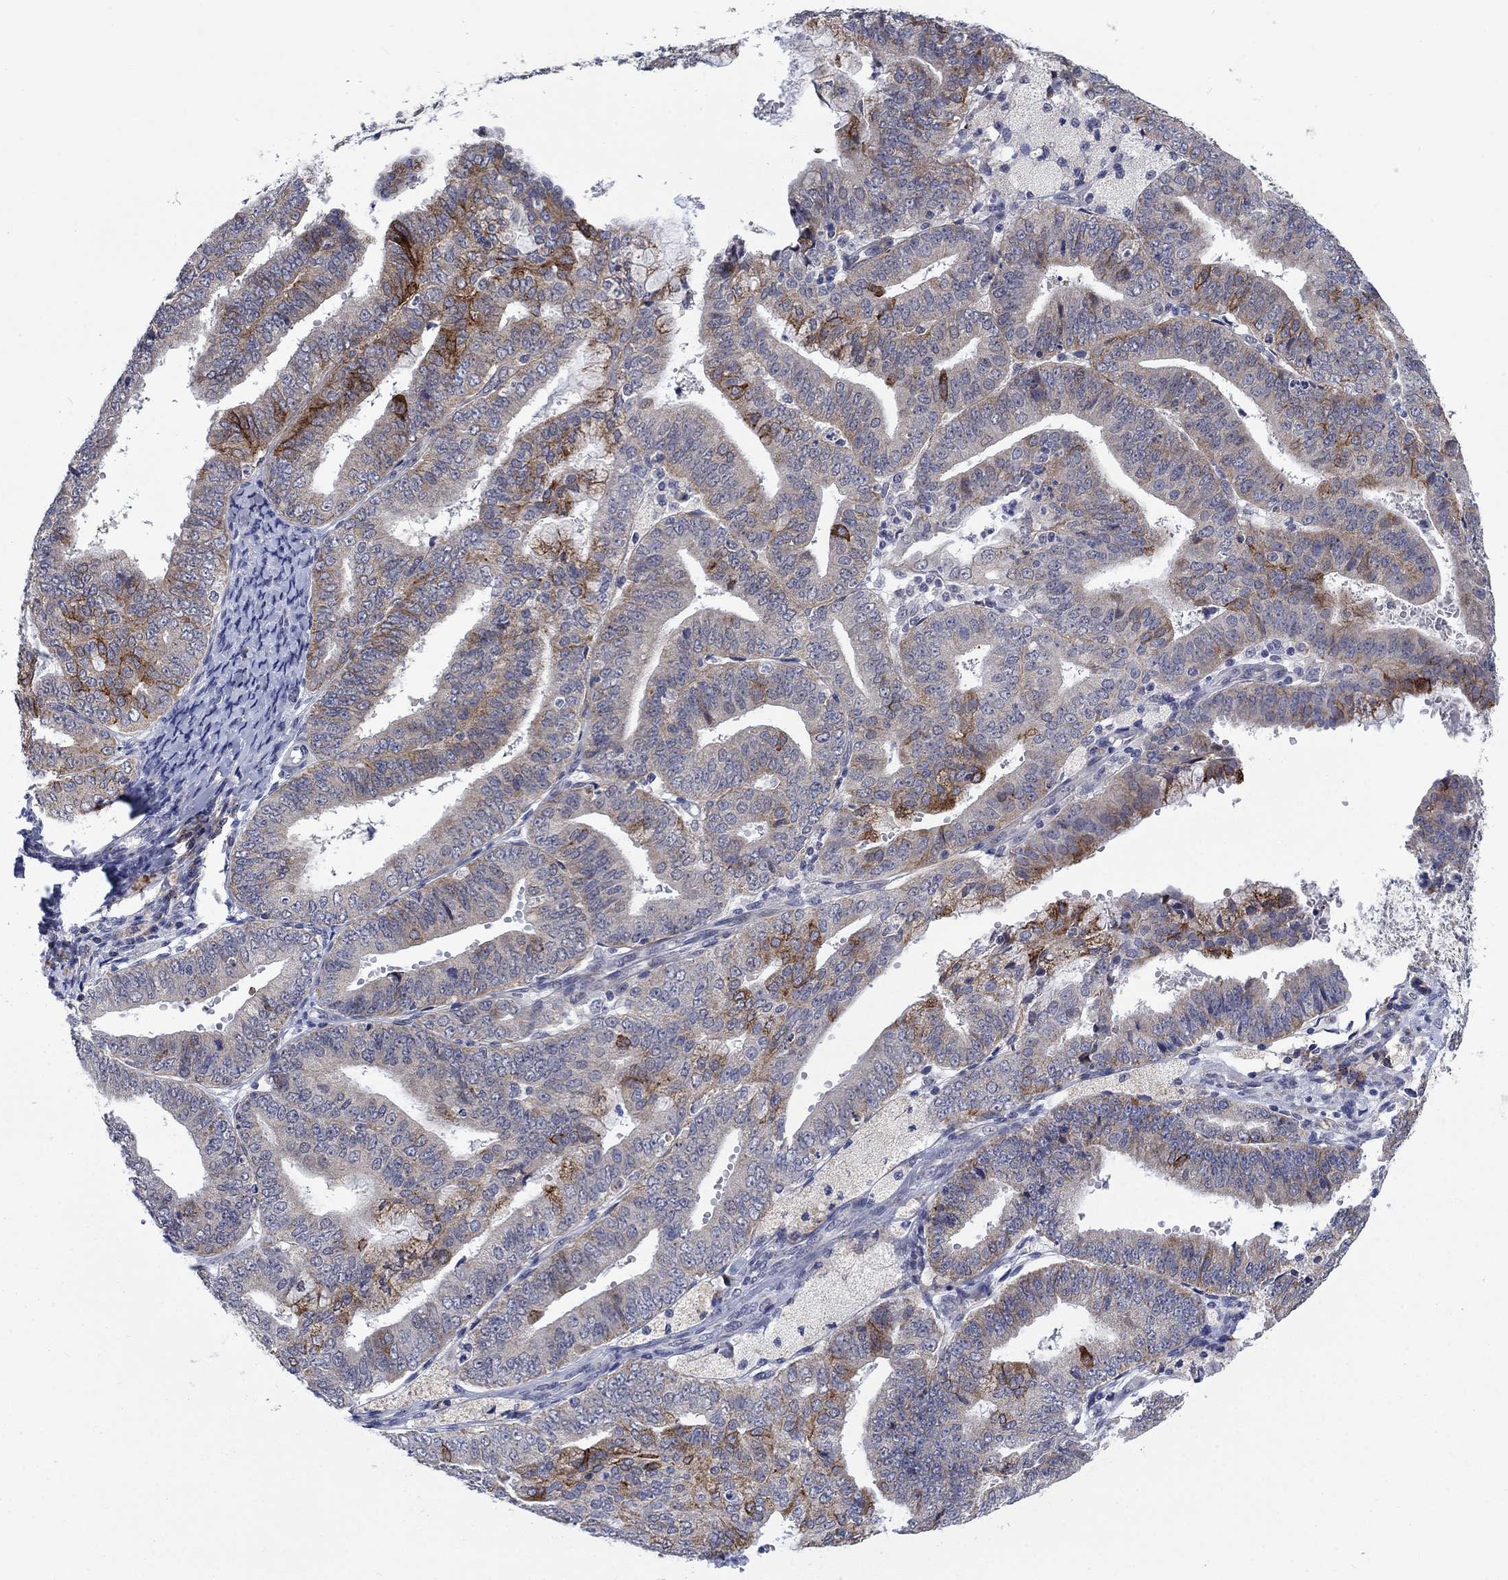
{"staining": {"intensity": "strong", "quantity": "<25%", "location": "cytoplasmic/membranous"}, "tissue": "endometrial cancer", "cell_type": "Tumor cells", "image_type": "cancer", "snomed": [{"axis": "morphology", "description": "Adenocarcinoma, NOS"}, {"axis": "topography", "description": "Endometrium"}], "caption": "This is an image of immunohistochemistry staining of endometrial cancer, which shows strong expression in the cytoplasmic/membranous of tumor cells.", "gene": "SDC1", "patient": {"sex": "female", "age": 63}}